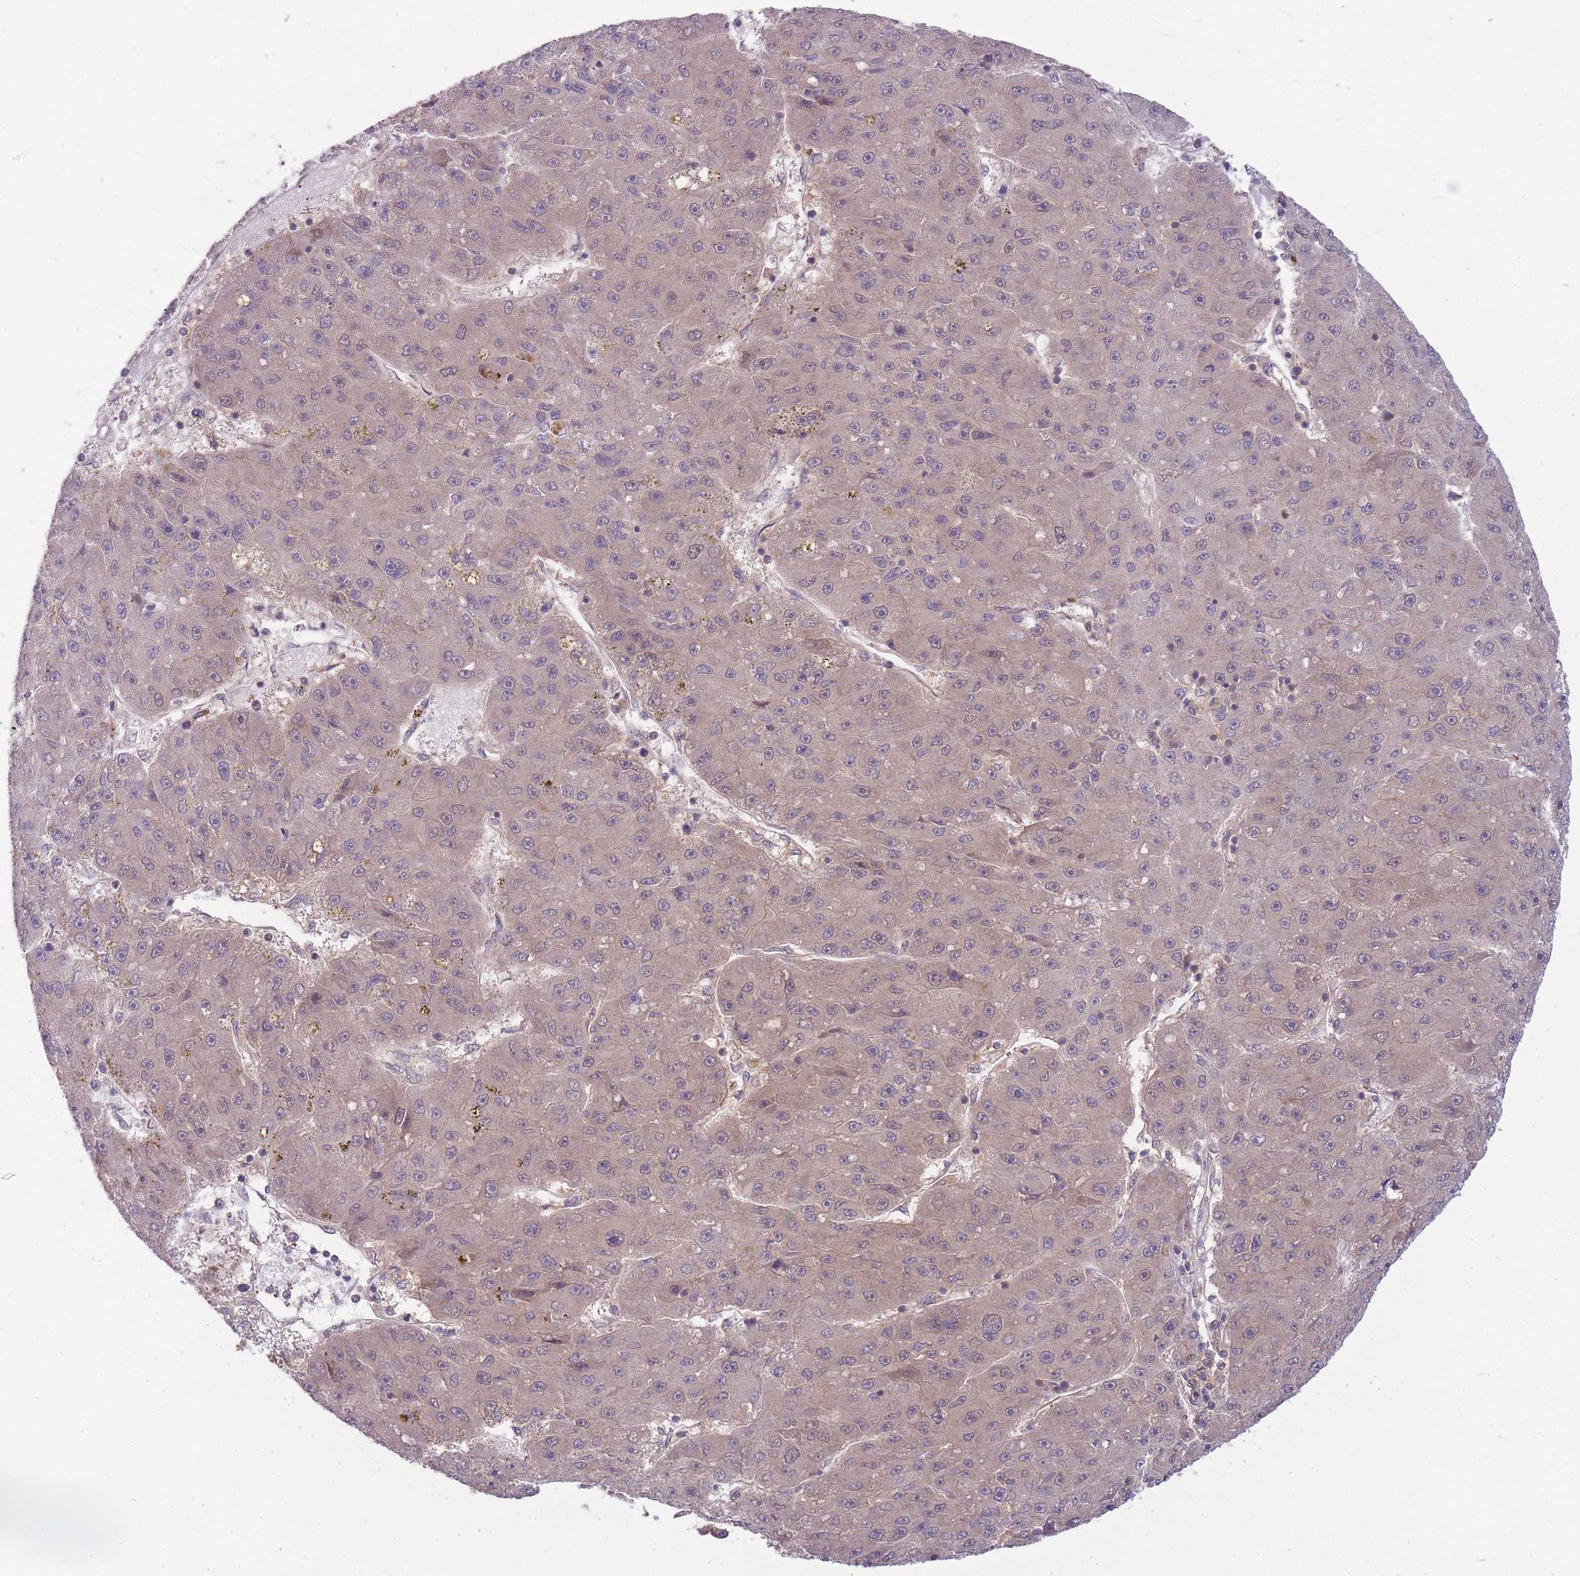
{"staining": {"intensity": "weak", "quantity": "25%-75%", "location": "cytoplasmic/membranous"}, "tissue": "liver cancer", "cell_type": "Tumor cells", "image_type": "cancer", "snomed": [{"axis": "morphology", "description": "Carcinoma, Hepatocellular, NOS"}, {"axis": "topography", "description": "Liver"}], "caption": "Immunohistochemical staining of human hepatocellular carcinoma (liver) reveals low levels of weak cytoplasmic/membranous protein positivity in about 25%-75% of tumor cells. Using DAB (3,3'-diaminobenzidine) (brown) and hematoxylin (blue) stains, captured at high magnification using brightfield microscopy.", "gene": "PFDN6", "patient": {"sex": "male", "age": 67}}